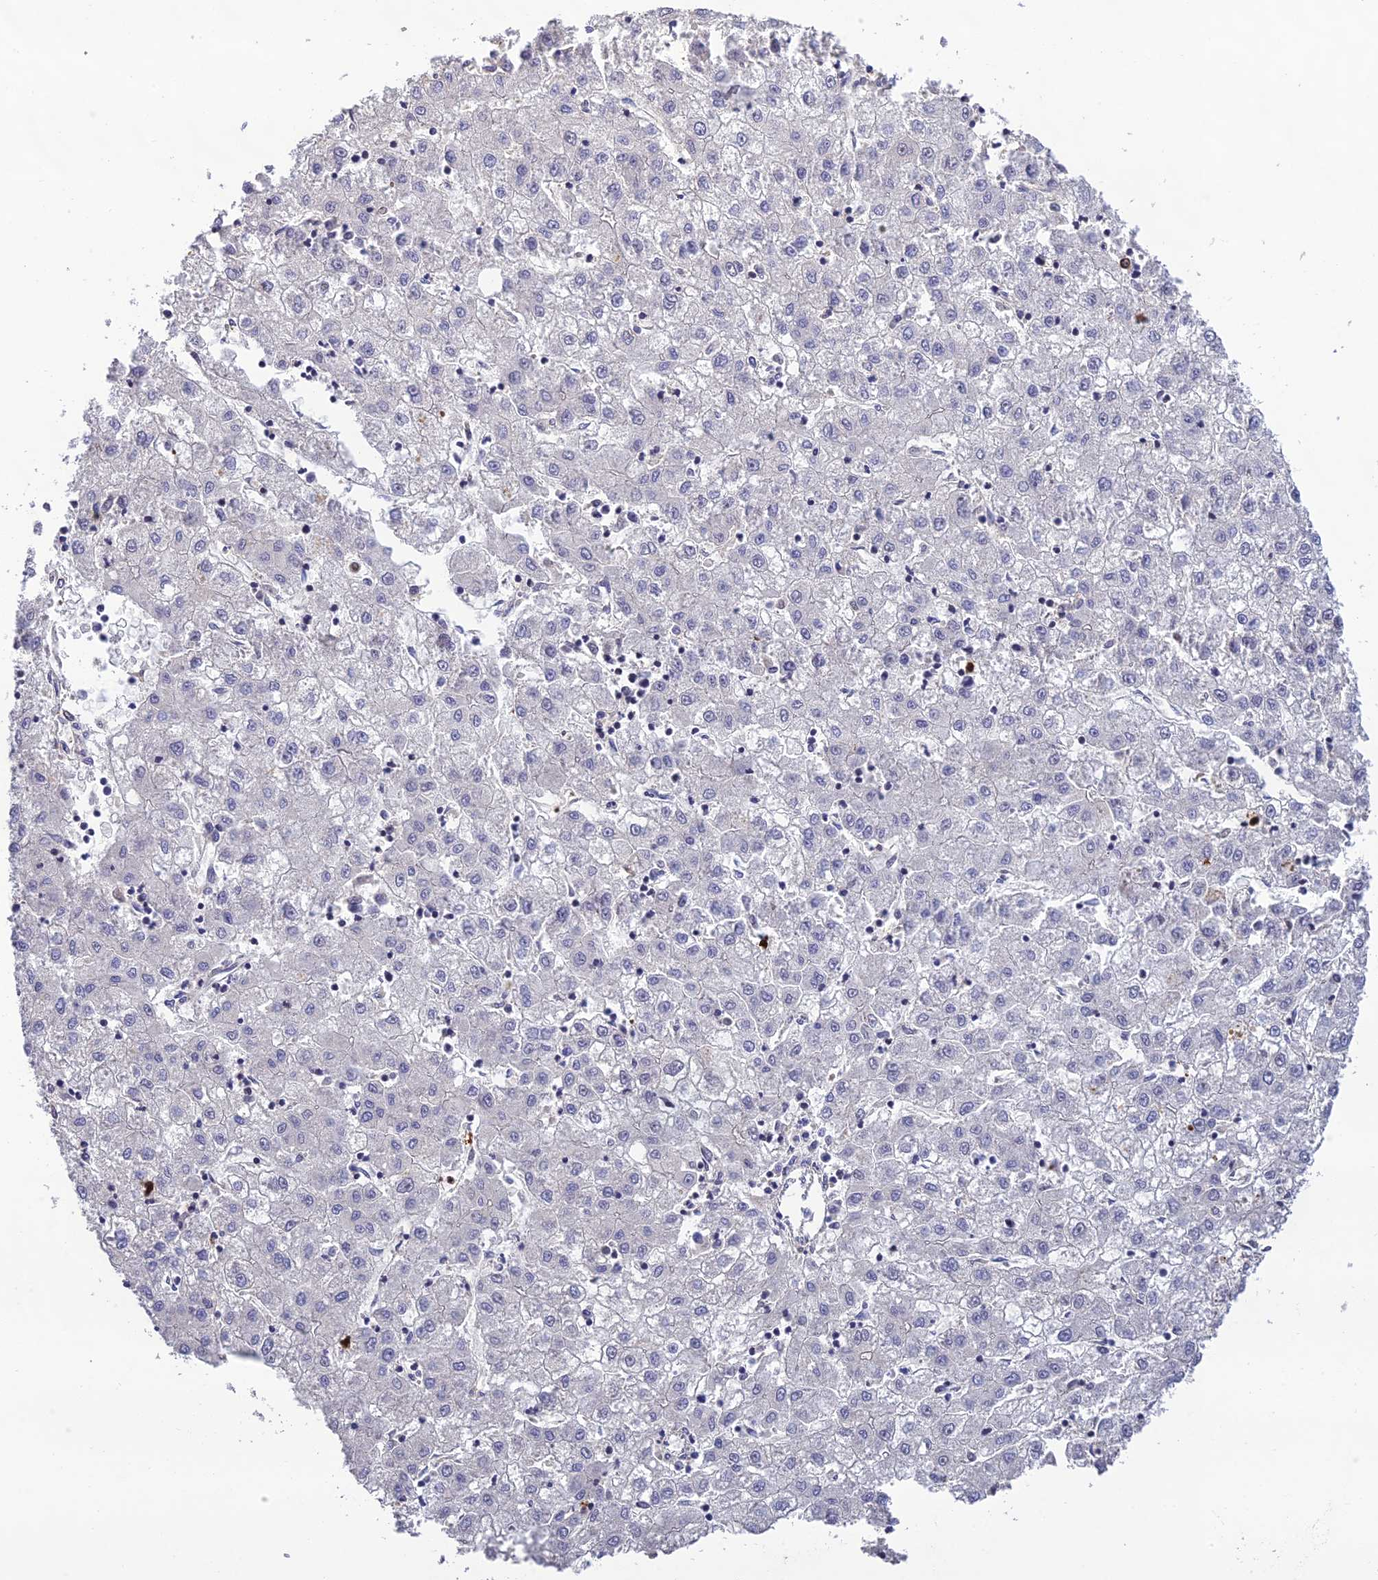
{"staining": {"intensity": "negative", "quantity": "none", "location": "none"}, "tissue": "liver cancer", "cell_type": "Tumor cells", "image_type": "cancer", "snomed": [{"axis": "morphology", "description": "Carcinoma, Hepatocellular, NOS"}, {"axis": "topography", "description": "Liver"}], "caption": "Image shows no significant protein positivity in tumor cells of liver cancer (hepatocellular carcinoma). (Brightfield microscopy of DAB (3,3'-diaminobenzidine) immunohistochemistry (IHC) at high magnification).", "gene": "CPSF4L", "patient": {"sex": "male", "age": 72}}